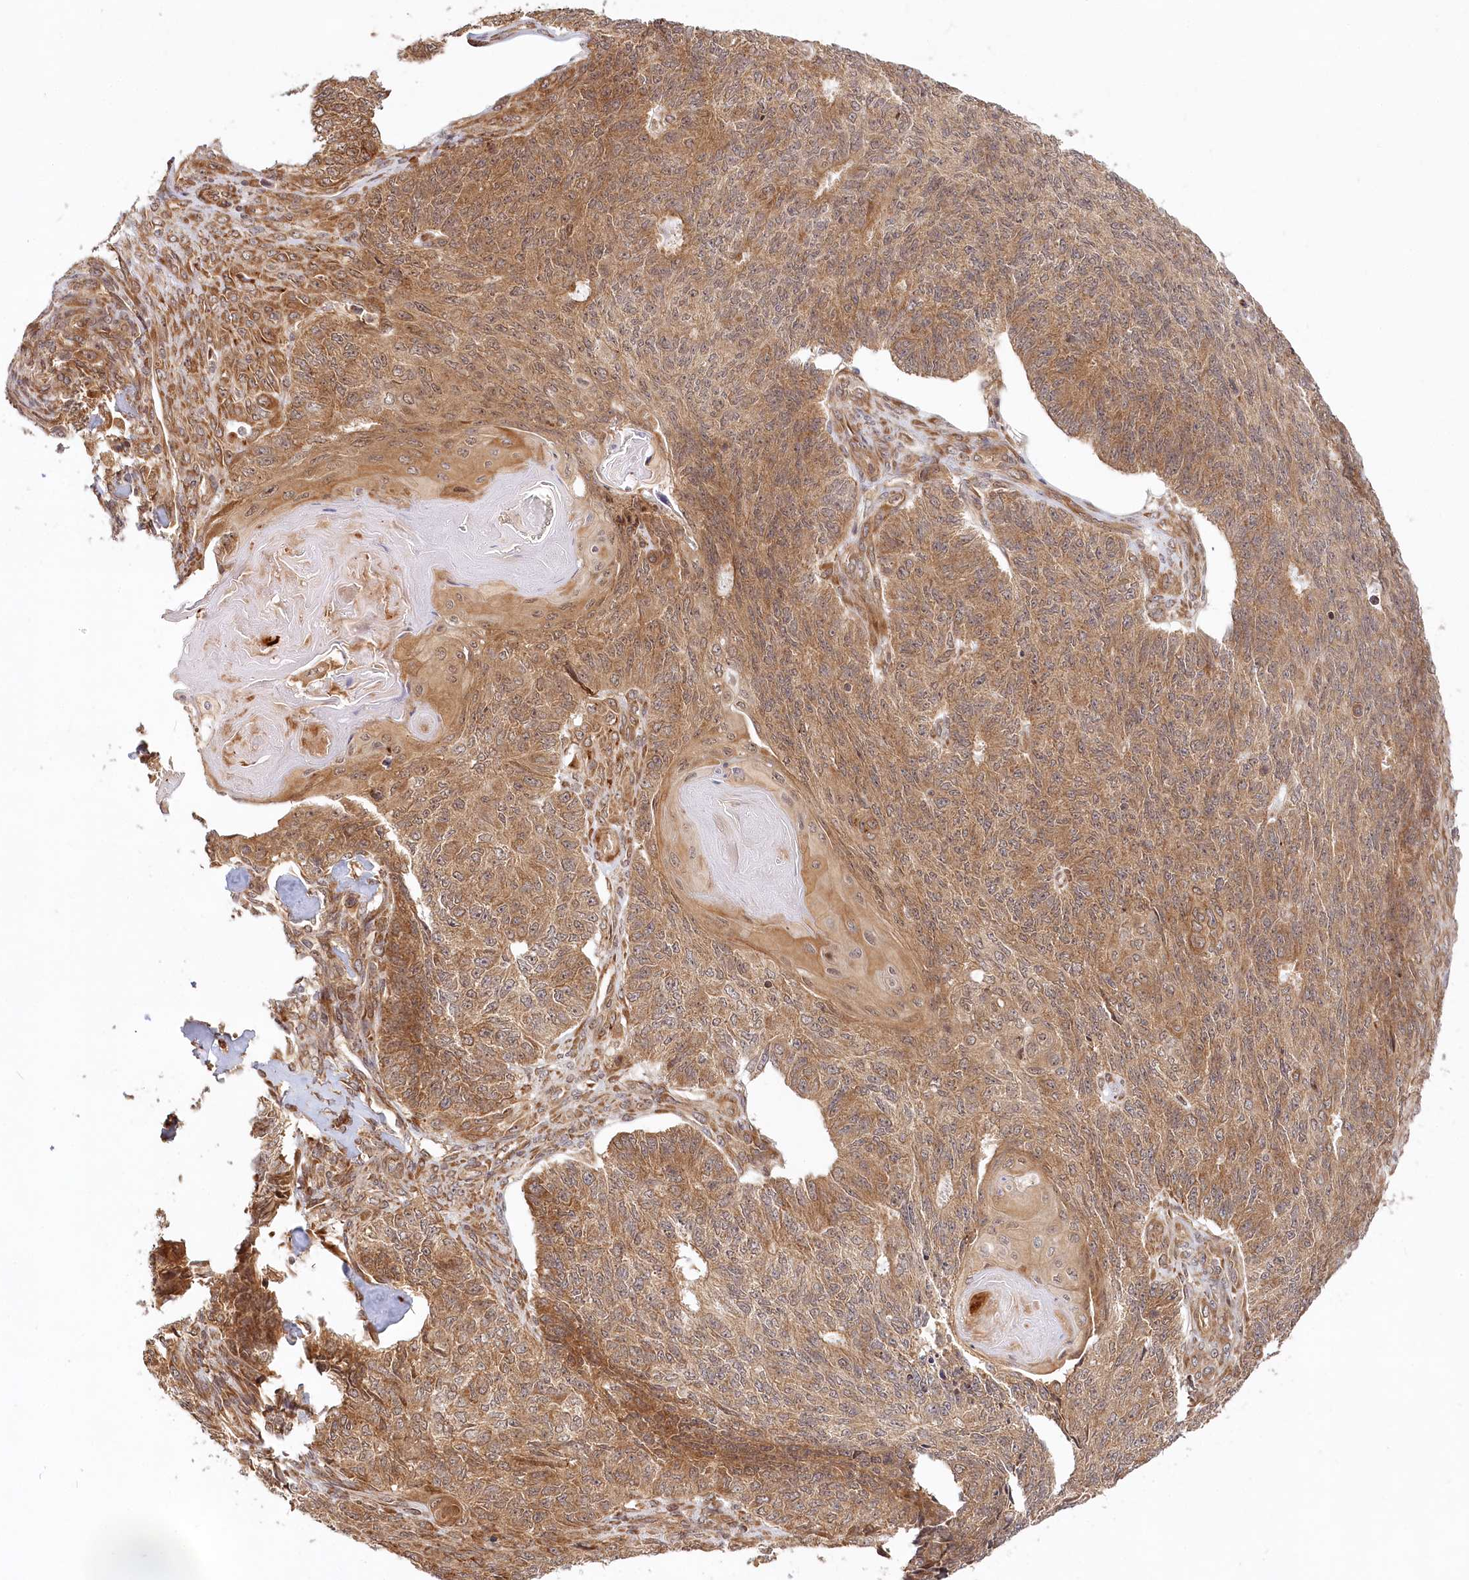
{"staining": {"intensity": "moderate", "quantity": ">75%", "location": "cytoplasmic/membranous"}, "tissue": "endometrial cancer", "cell_type": "Tumor cells", "image_type": "cancer", "snomed": [{"axis": "morphology", "description": "Adenocarcinoma, NOS"}, {"axis": "topography", "description": "Endometrium"}], "caption": "Moderate cytoplasmic/membranous protein staining is present in approximately >75% of tumor cells in endometrial cancer (adenocarcinoma).", "gene": "CEP70", "patient": {"sex": "female", "age": 32}}